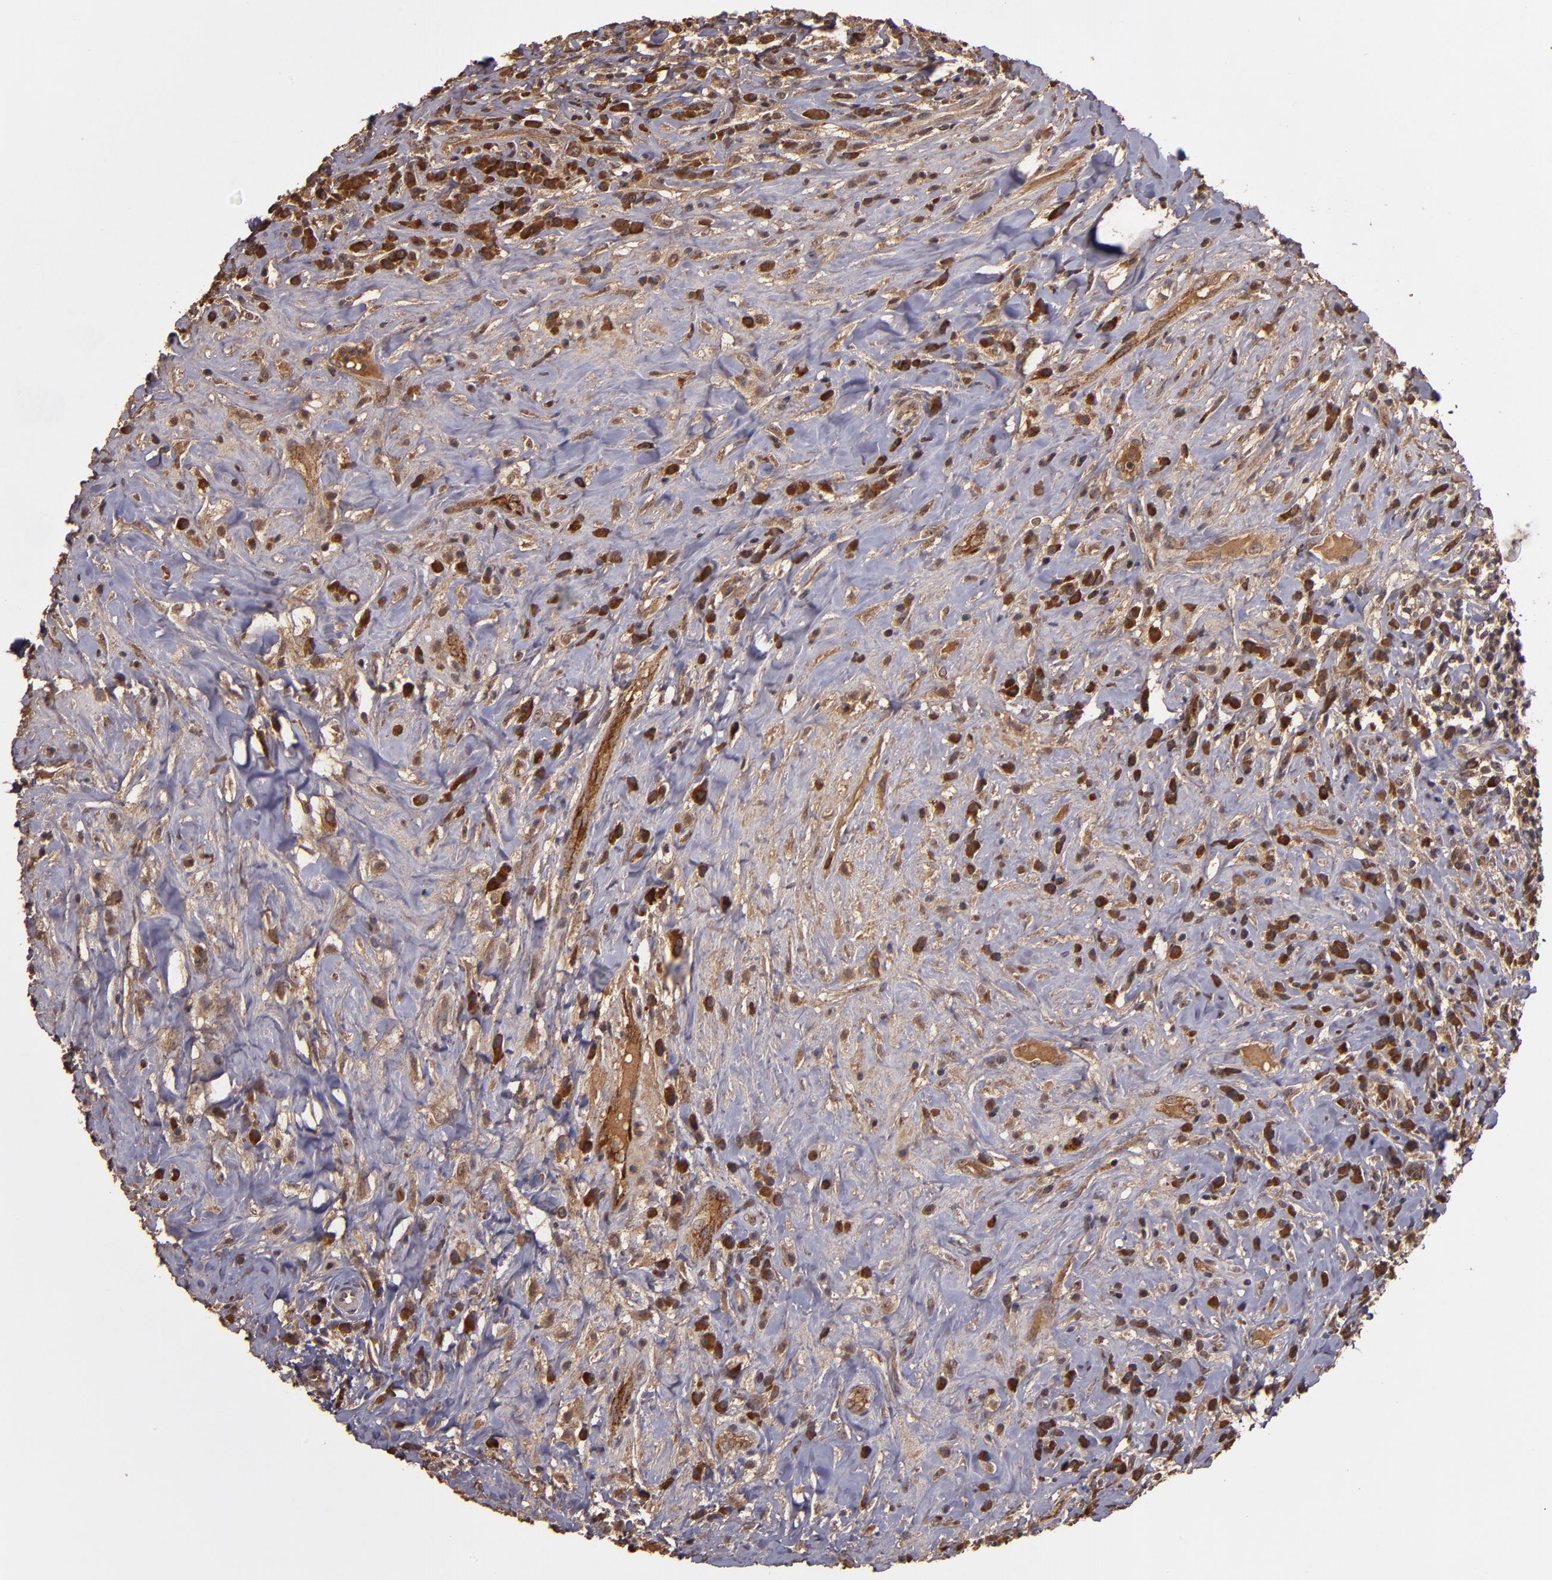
{"staining": {"intensity": "moderate", "quantity": ">75%", "location": "cytoplasmic/membranous"}, "tissue": "lymphoma", "cell_type": "Tumor cells", "image_type": "cancer", "snomed": [{"axis": "morphology", "description": "Hodgkin's disease, NOS"}, {"axis": "topography", "description": "Lymph node"}], "caption": "There is medium levels of moderate cytoplasmic/membranous expression in tumor cells of Hodgkin's disease, as demonstrated by immunohistochemical staining (brown color).", "gene": "RIOK3", "patient": {"sex": "female", "age": 25}}